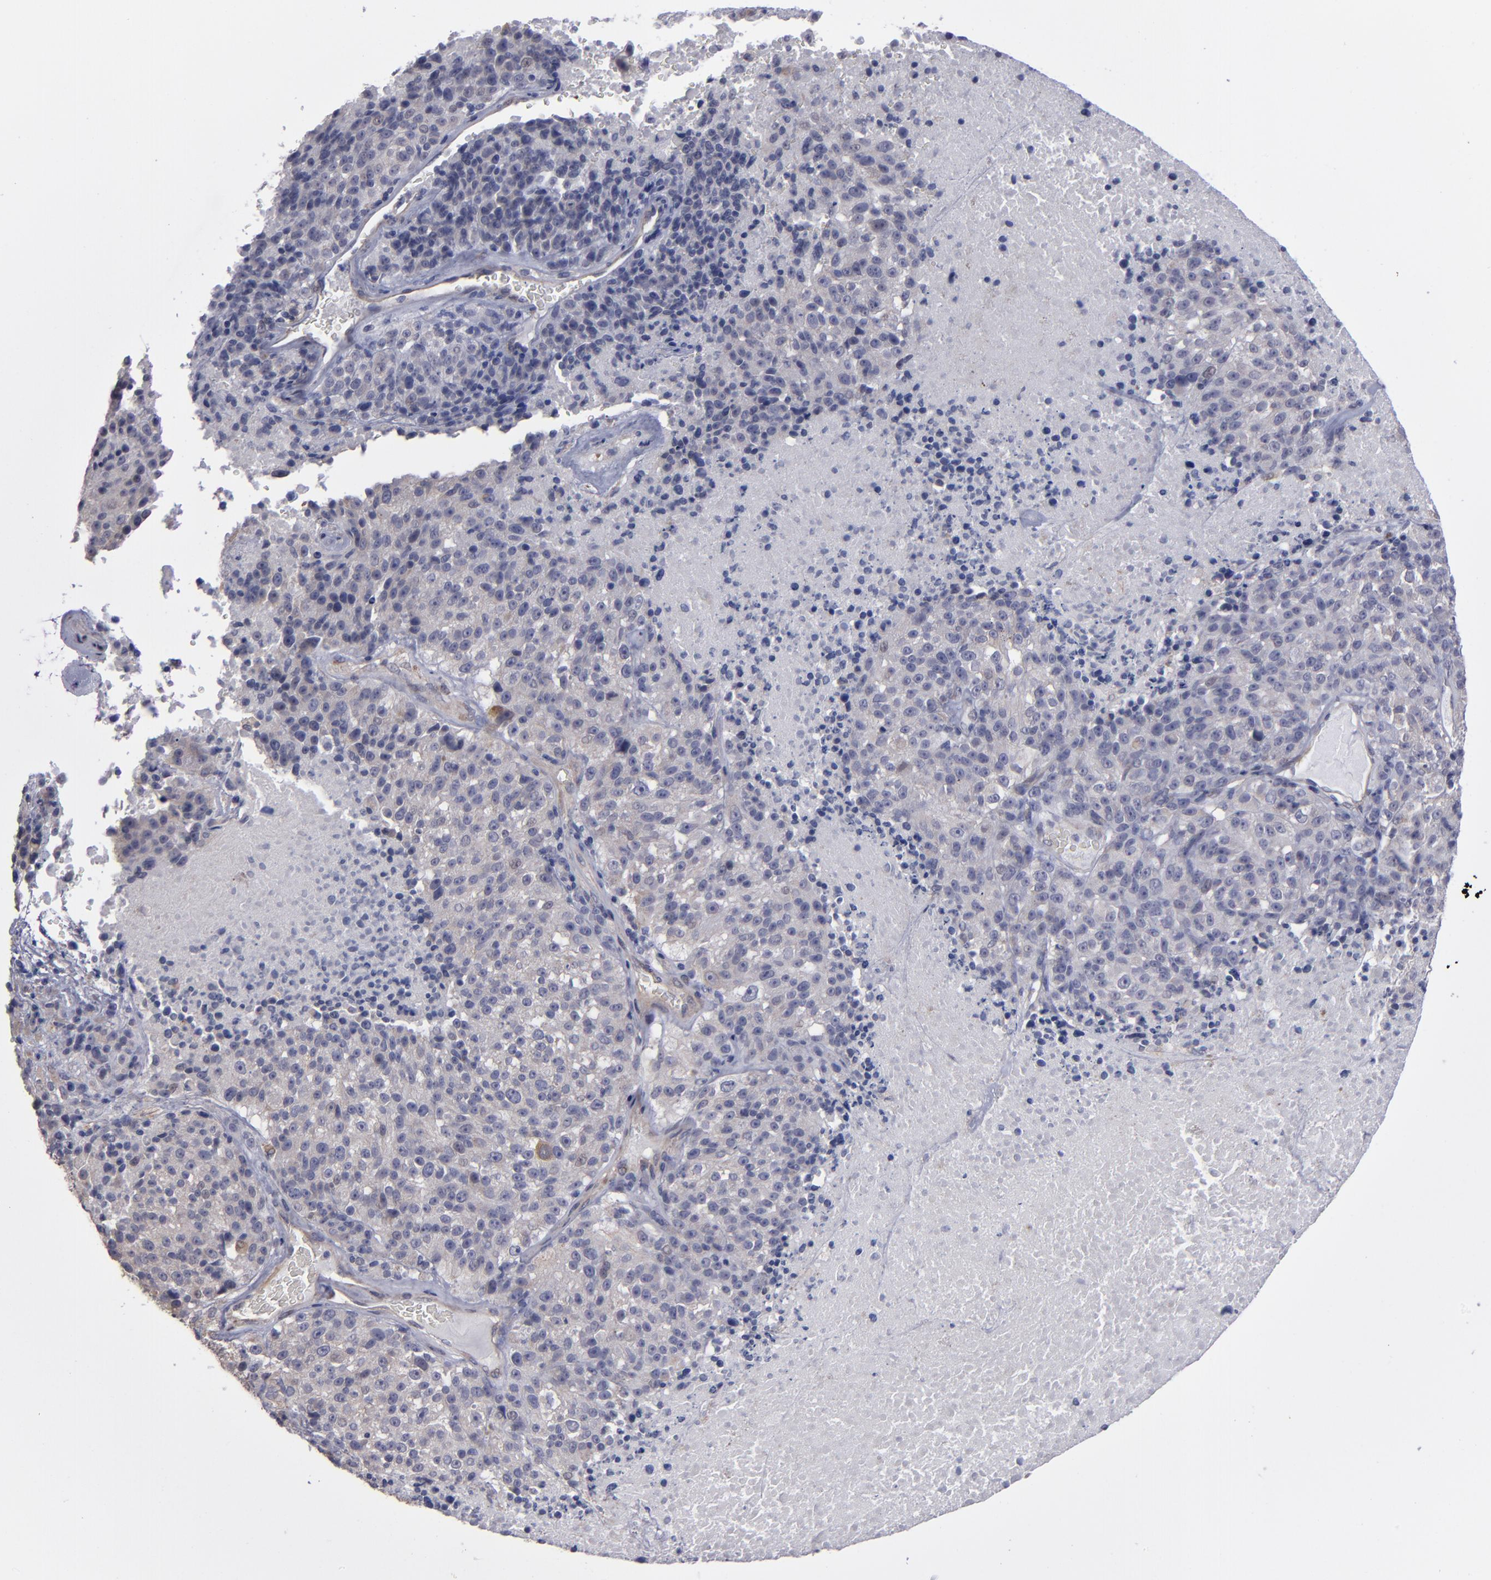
{"staining": {"intensity": "weak", "quantity": ">75%", "location": "cytoplasmic/membranous"}, "tissue": "melanoma", "cell_type": "Tumor cells", "image_type": "cancer", "snomed": [{"axis": "morphology", "description": "Malignant melanoma, Metastatic site"}, {"axis": "topography", "description": "Cerebral cortex"}], "caption": "DAB (3,3'-diaminobenzidine) immunohistochemical staining of human malignant melanoma (metastatic site) displays weak cytoplasmic/membranous protein expression in approximately >75% of tumor cells.", "gene": "NDRG2", "patient": {"sex": "female", "age": 52}}